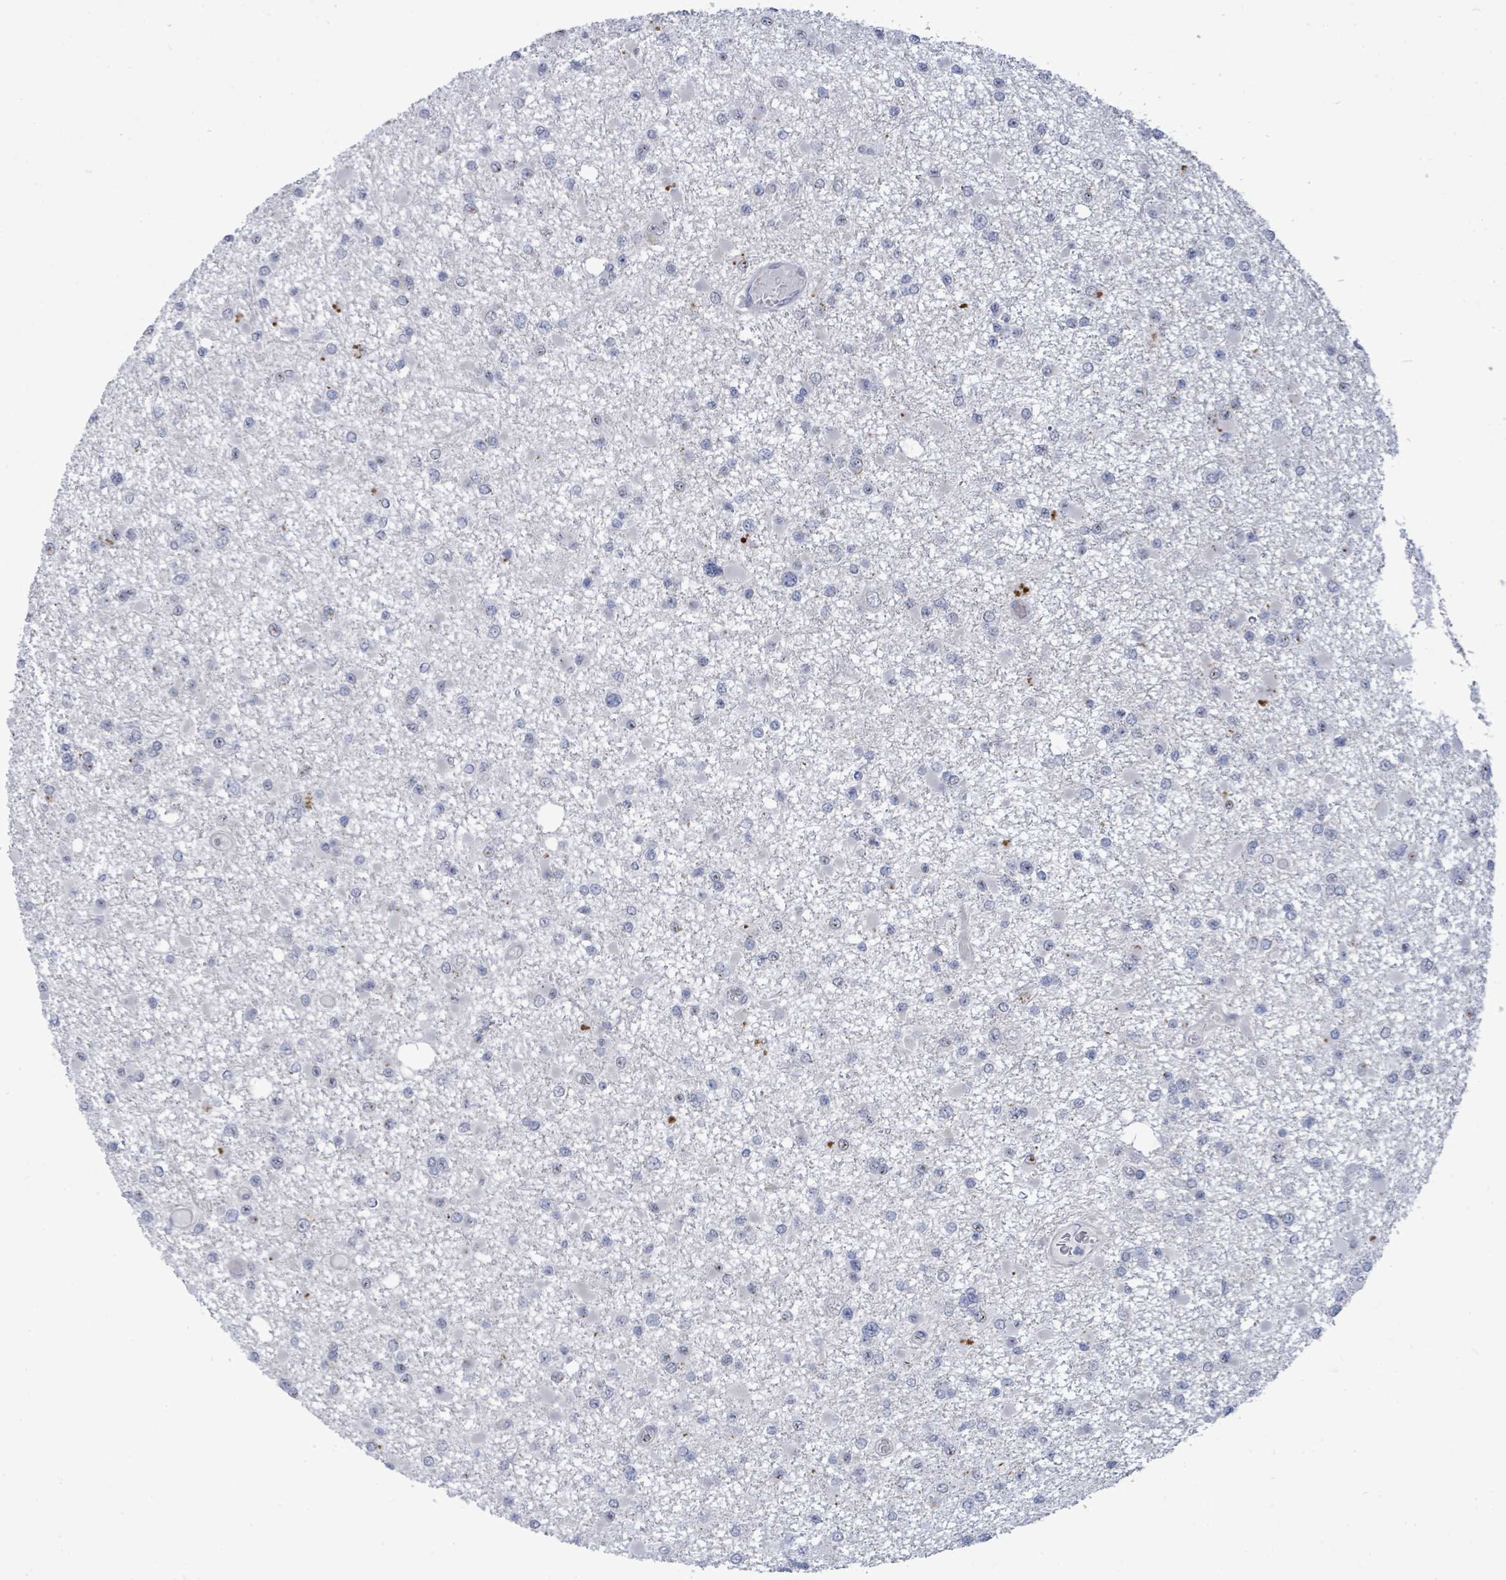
{"staining": {"intensity": "negative", "quantity": "none", "location": "none"}, "tissue": "glioma", "cell_type": "Tumor cells", "image_type": "cancer", "snomed": [{"axis": "morphology", "description": "Glioma, malignant, Low grade"}, {"axis": "topography", "description": "Brain"}], "caption": "High power microscopy micrograph of an IHC photomicrograph of malignant low-grade glioma, revealing no significant staining in tumor cells. The staining is performed using DAB (3,3'-diaminobenzidine) brown chromogen with nuclei counter-stained in using hematoxylin.", "gene": "CT45A5", "patient": {"sex": "female", "age": 22}}